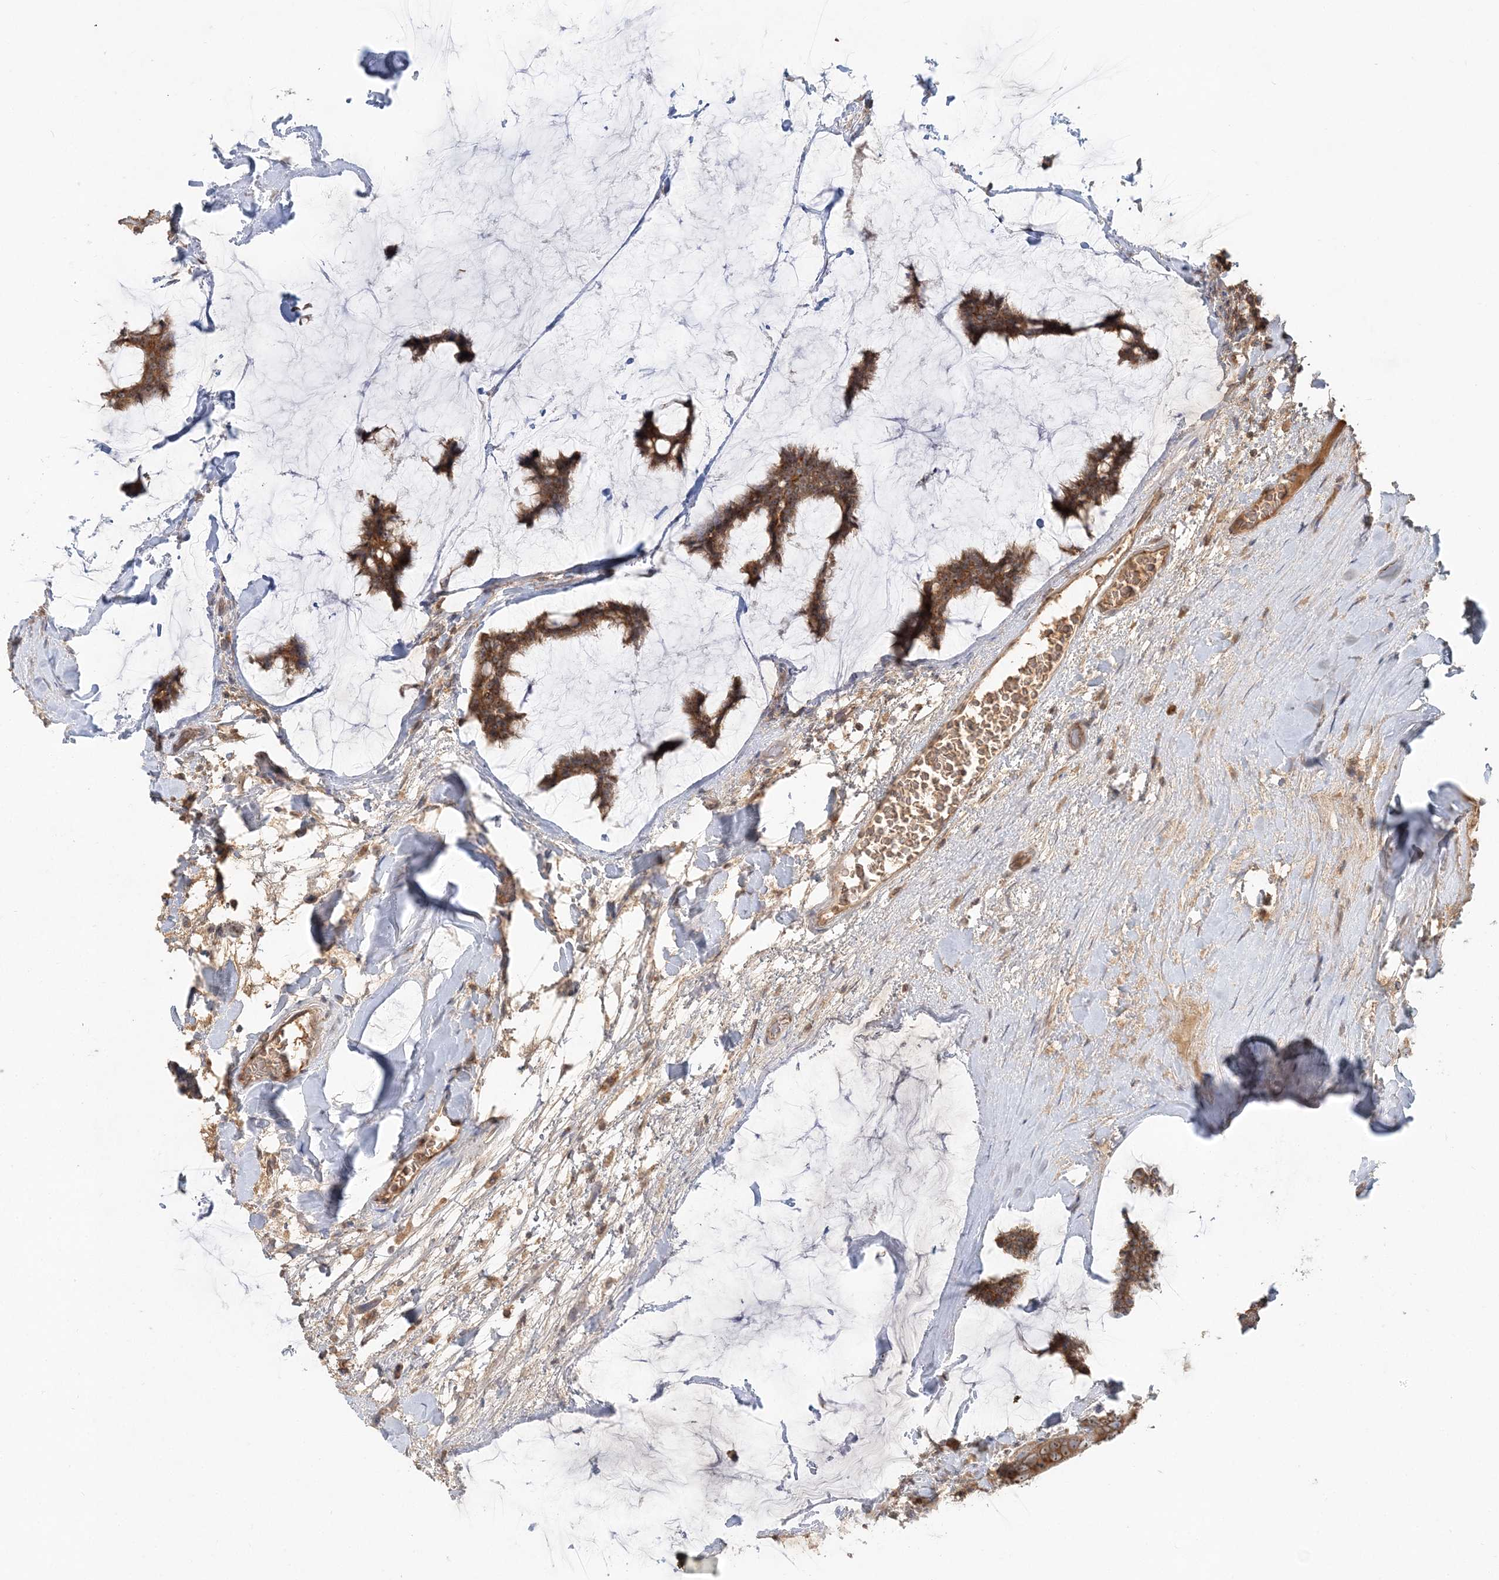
{"staining": {"intensity": "moderate", "quantity": ">75%", "location": "cytoplasmic/membranous"}, "tissue": "breast cancer", "cell_type": "Tumor cells", "image_type": "cancer", "snomed": [{"axis": "morphology", "description": "Duct carcinoma"}, {"axis": "topography", "description": "Breast"}], "caption": "DAB immunohistochemical staining of human breast cancer (intraductal carcinoma) exhibits moderate cytoplasmic/membranous protein staining in about >75% of tumor cells.", "gene": "AP1AR", "patient": {"sex": "female", "age": 93}}